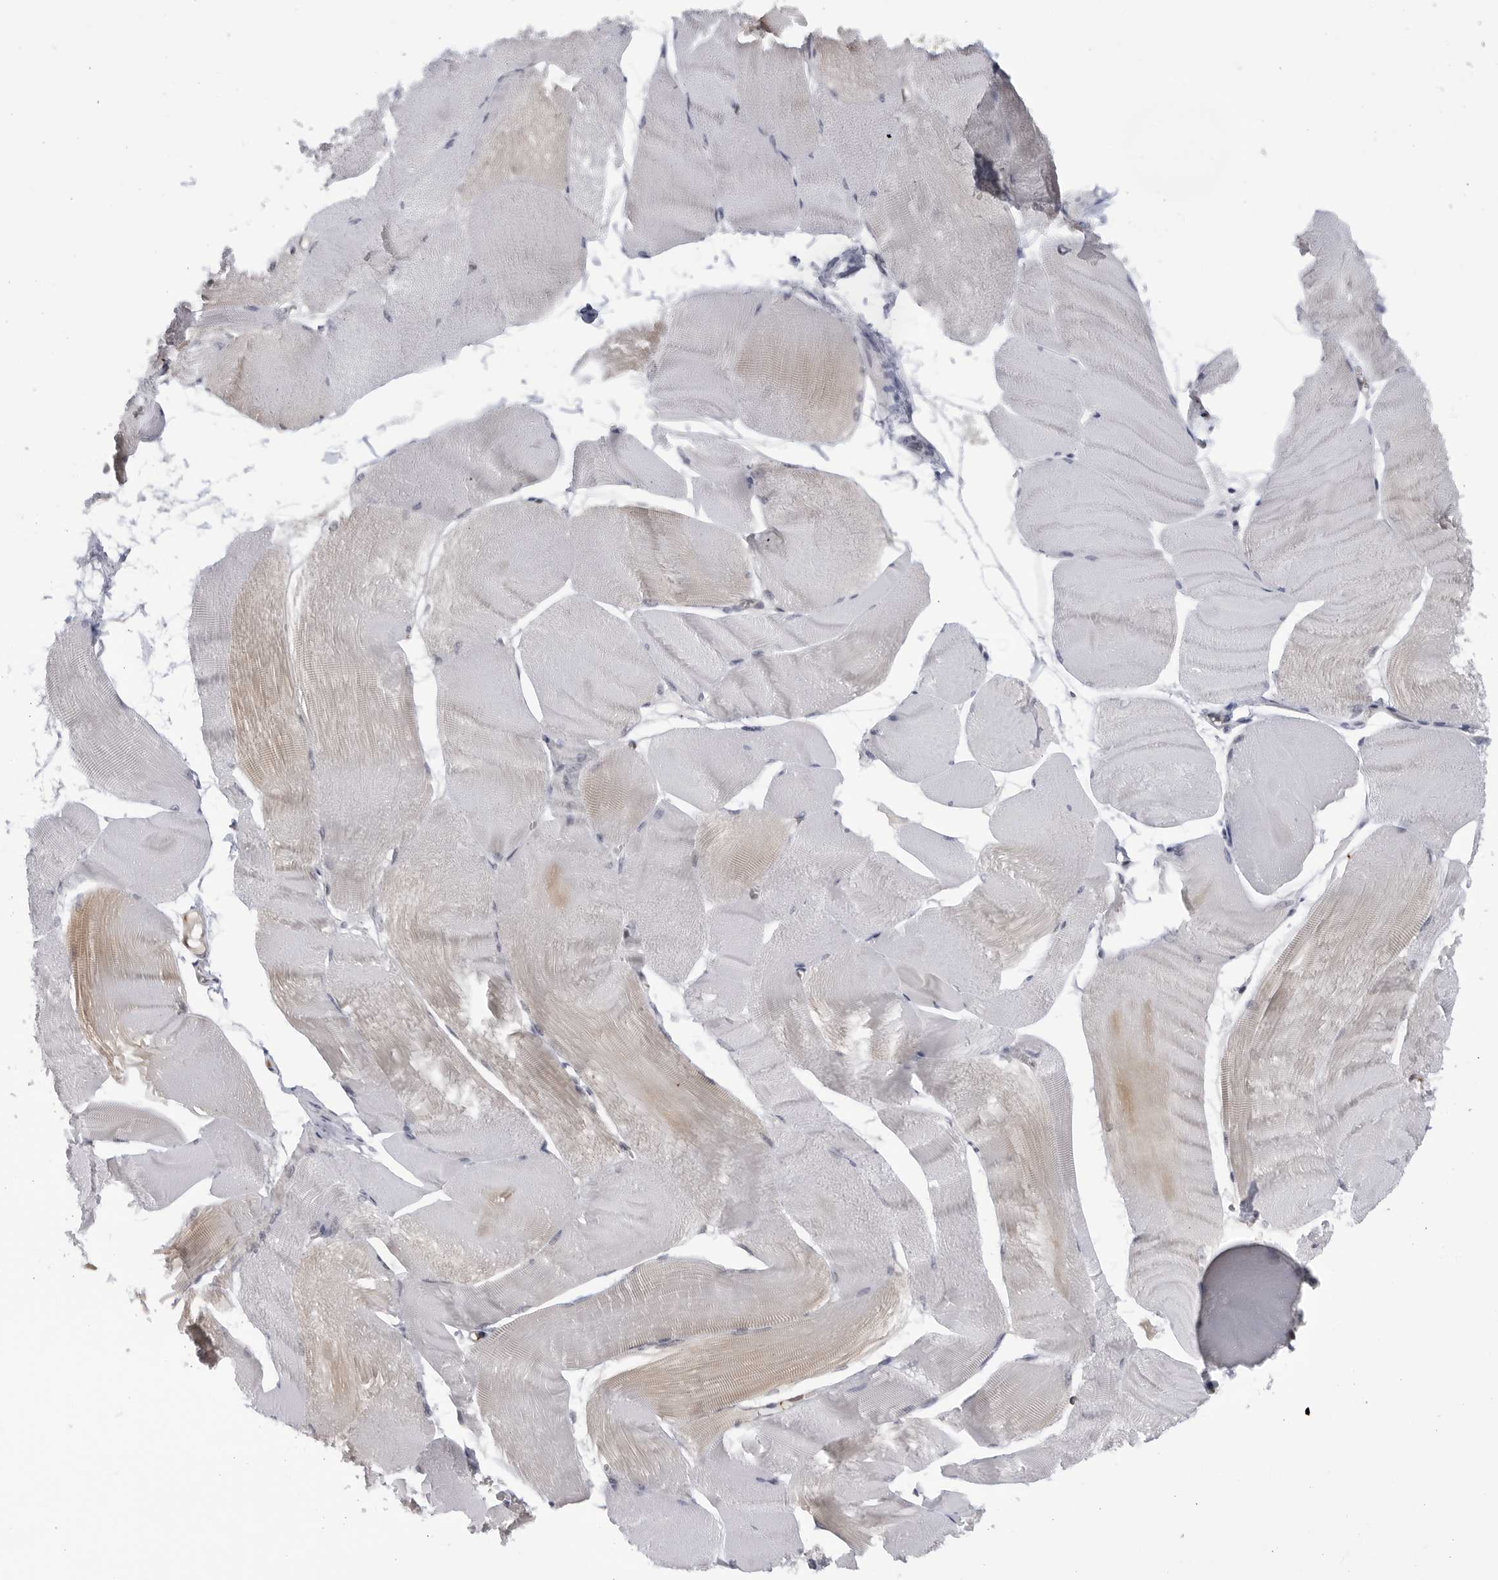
{"staining": {"intensity": "weak", "quantity": "25%-75%", "location": "cytoplasmic/membranous"}, "tissue": "skeletal muscle", "cell_type": "Myocytes", "image_type": "normal", "snomed": [{"axis": "morphology", "description": "Normal tissue, NOS"}, {"axis": "morphology", "description": "Basal cell carcinoma"}, {"axis": "topography", "description": "Skeletal muscle"}], "caption": "Protein expression analysis of unremarkable human skeletal muscle reveals weak cytoplasmic/membranous positivity in about 25%-75% of myocytes. (IHC, brightfield microscopy, high magnification).", "gene": "SLC25A22", "patient": {"sex": "female", "age": 64}}